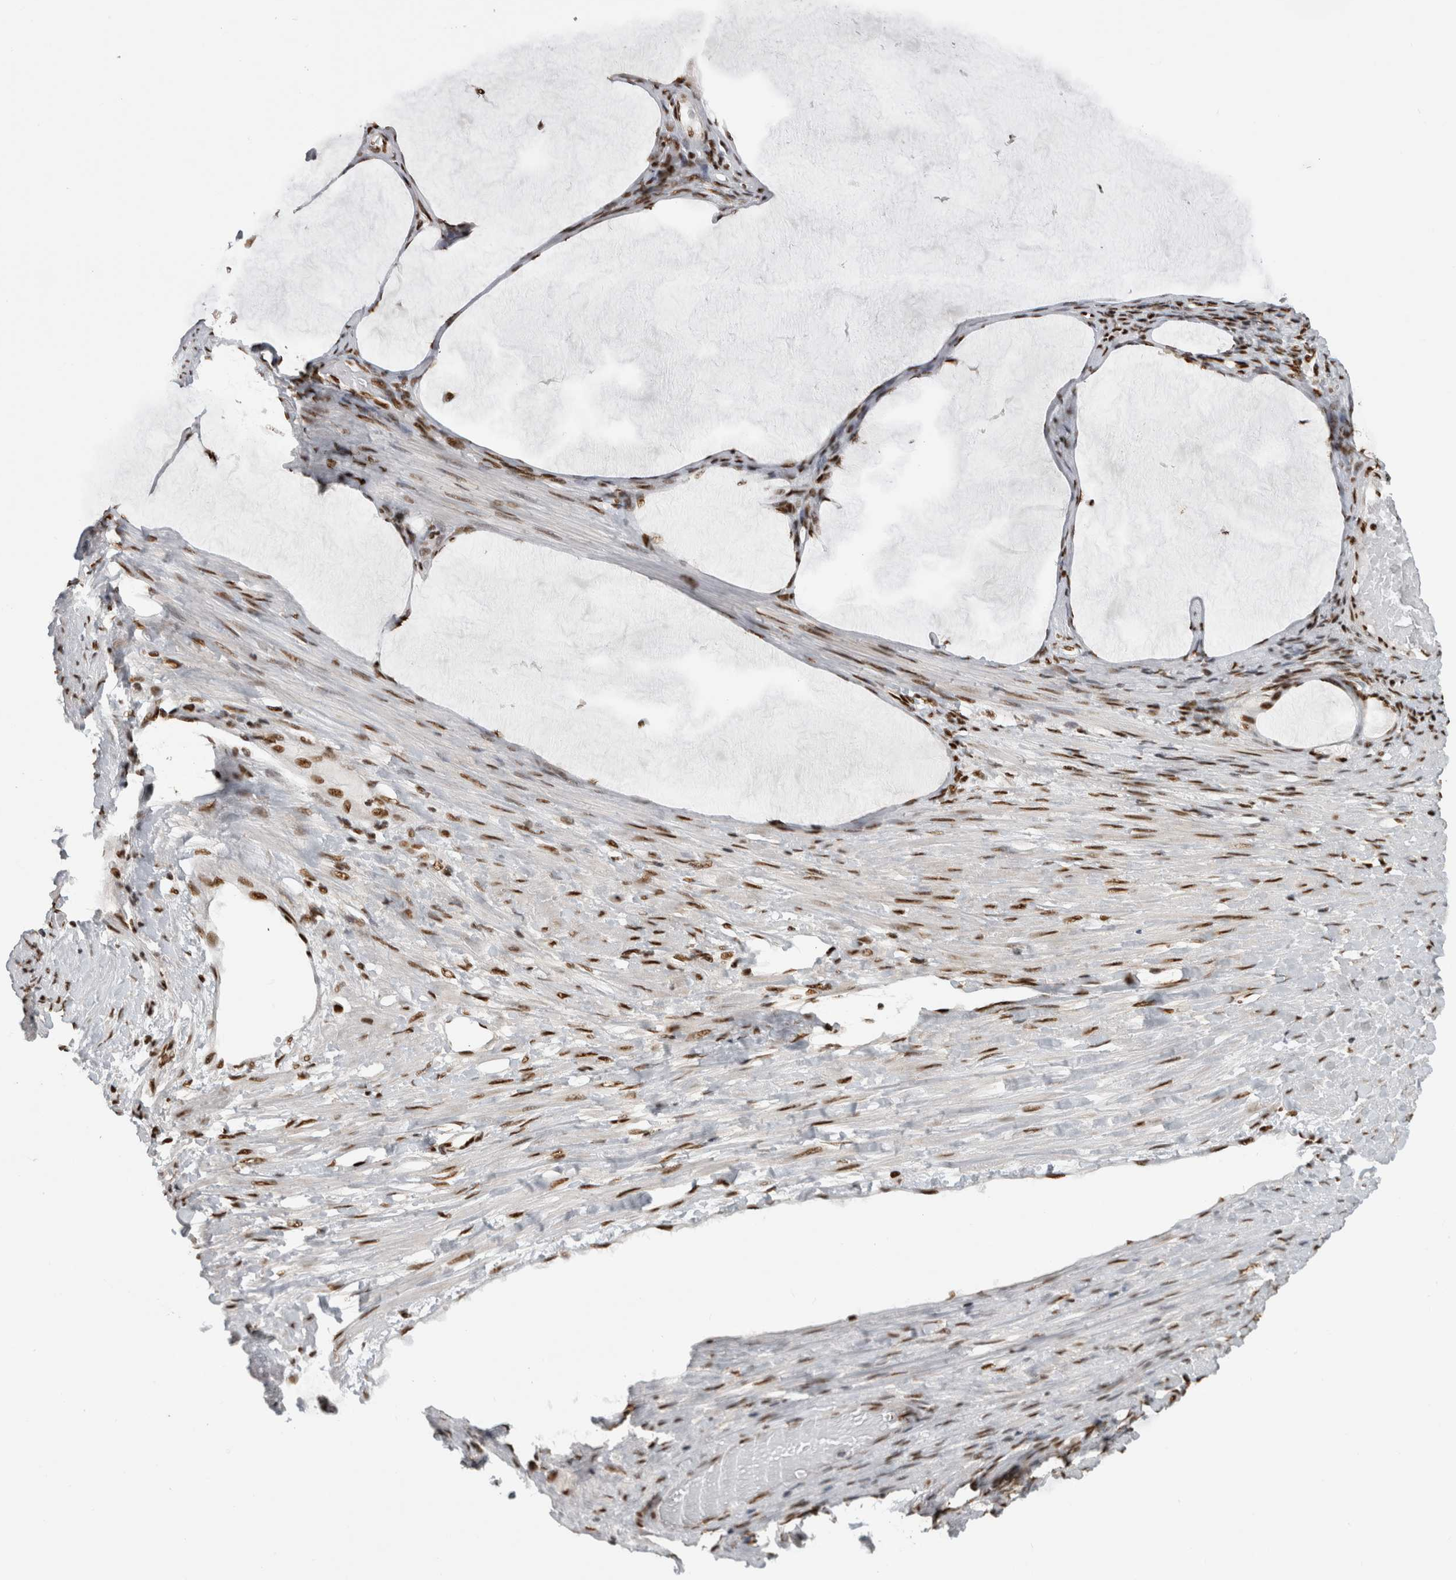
{"staining": {"intensity": "strong", "quantity": ">75%", "location": "nuclear"}, "tissue": "ovarian cancer", "cell_type": "Tumor cells", "image_type": "cancer", "snomed": [{"axis": "morphology", "description": "Cystadenocarcinoma, mucinous, NOS"}, {"axis": "topography", "description": "Ovary"}], "caption": "Ovarian cancer (mucinous cystadenocarcinoma) stained for a protein (brown) displays strong nuclear positive positivity in approximately >75% of tumor cells.", "gene": "ZSCAN2", "patient": {"sex": "female", "age": 61}}